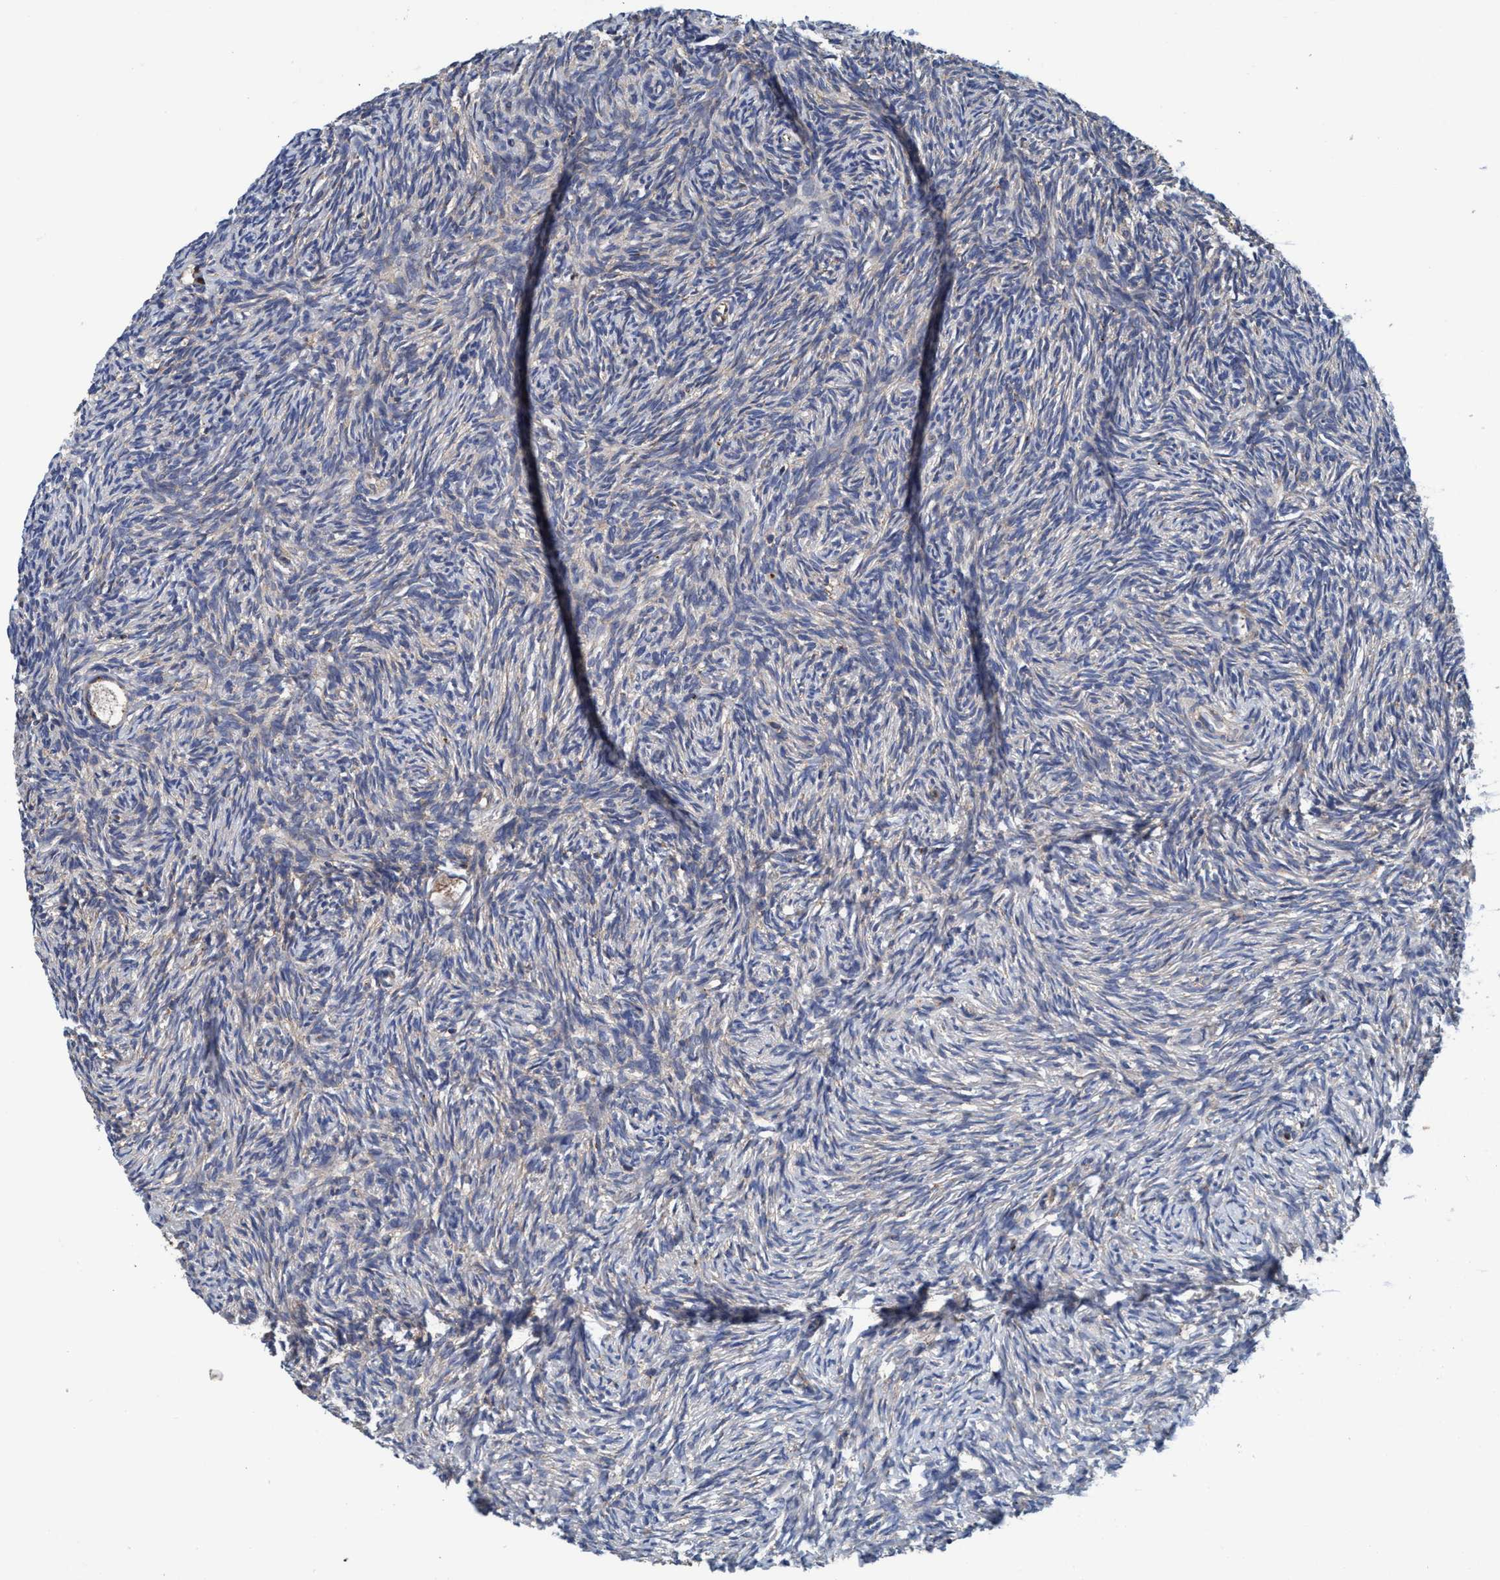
{"staining": {"intensity": "weak", "quantity": "<25%", "location": "cytoplasmic/membranous"}, "tissue": "ovary", "cell_type": "Follicle cells", "image_type": "normal", "snomed": [{"axis": "morphology", "description": "Normal tissue, NOS"}, {"axis": "topography", "description": "Ovary"}], "caption": "Micrograph shows no protein staining in follicle cells of normal ovary. Nuclei are stained in blue.", "gene": "ENDOG", "patient": {"sex": "female", "age": 35}}